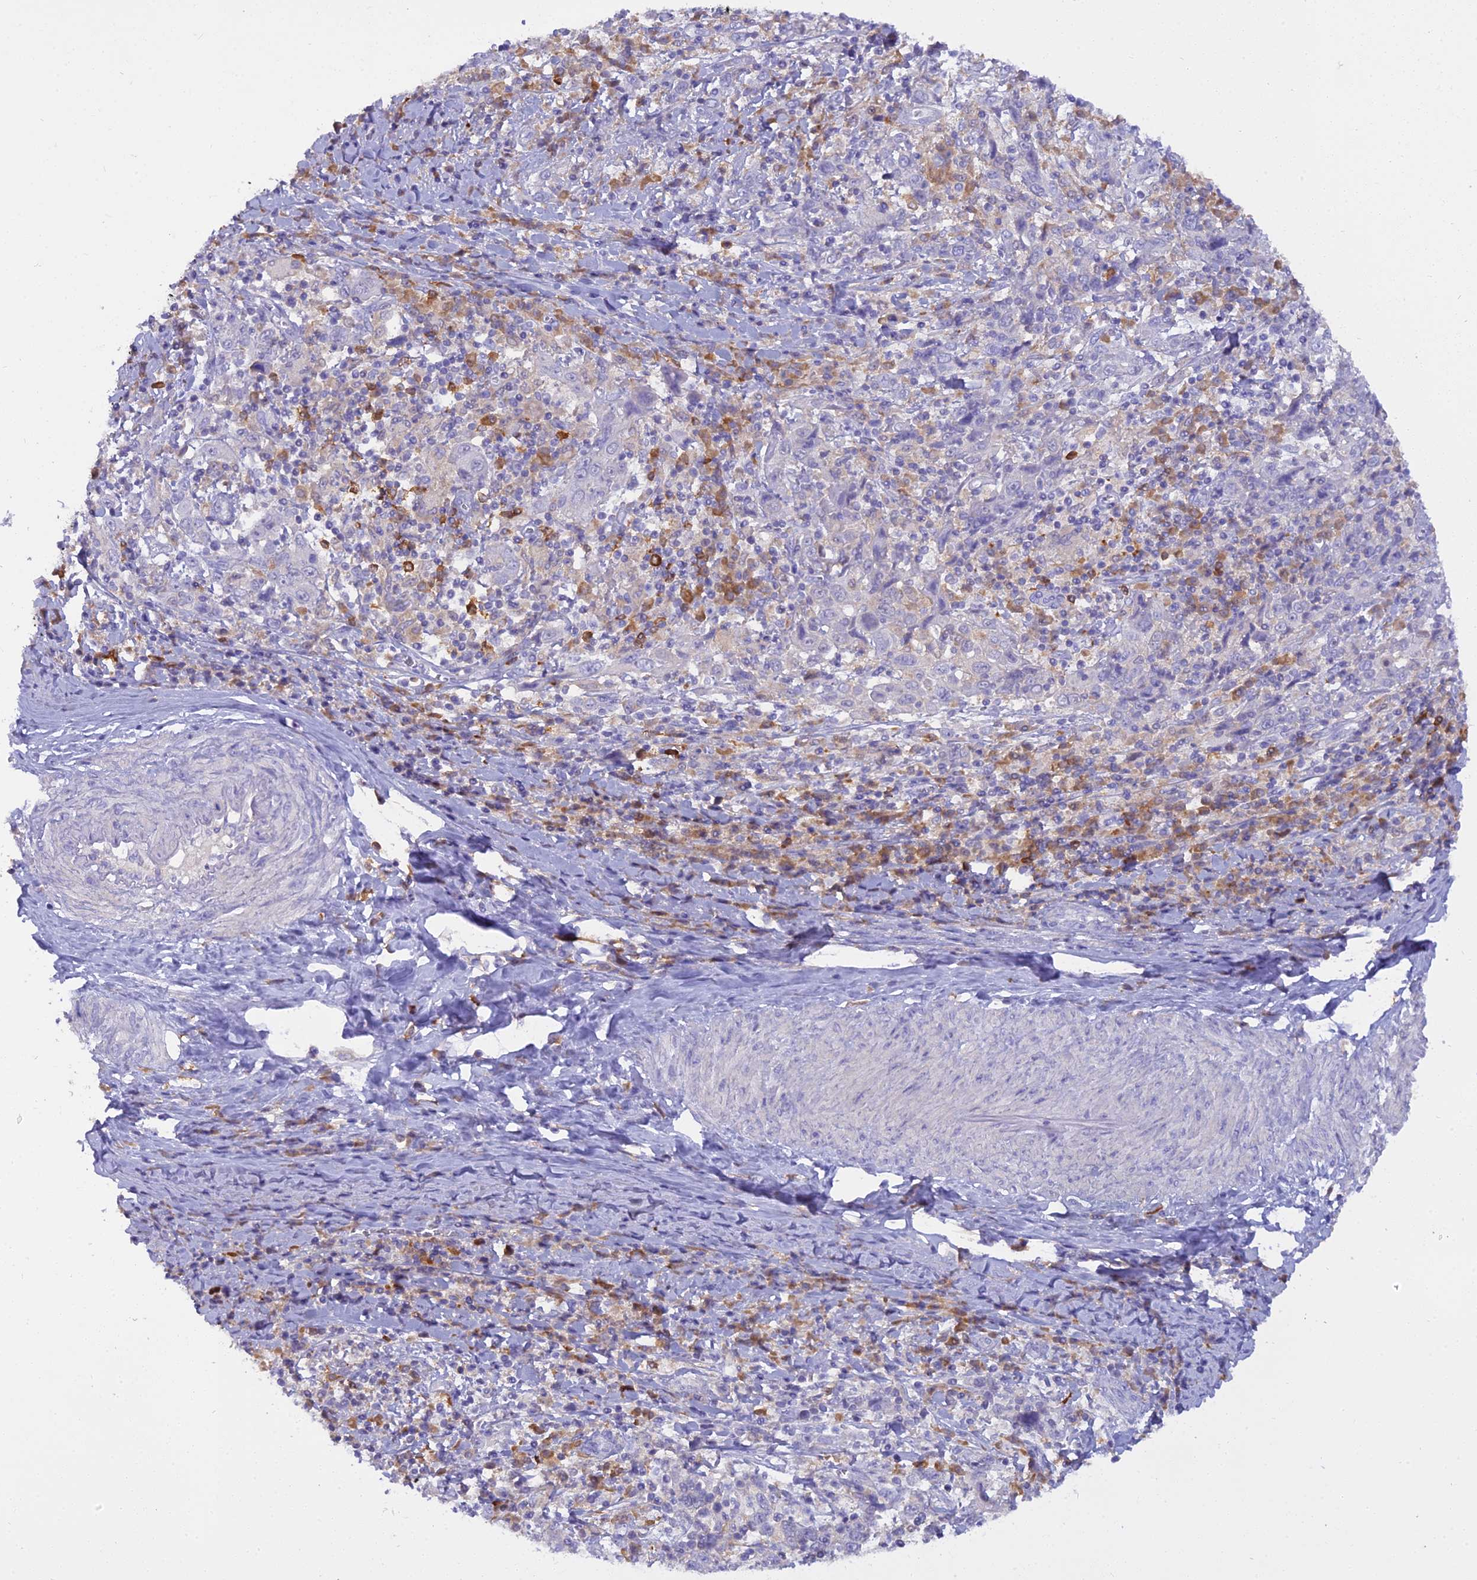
{"staining": {"intensity": "negative", "quantity": "none", "location": "none"}, "tissue": "cervical cancer", "cell_type": "Tumor cells", "image_type": "cancer", "snomed": [{"axis": "morphology", "description": "Squamous cell carcinoma, NOS"}, {"axis": "topography", "description": "Cervix"}], "caption": "A histopathology image of cervical cancer stained for a protein demonstrates no brown staining in tumor cells.", "gene": "BLNK", "patient": {"sex": "female", "age": 46}}